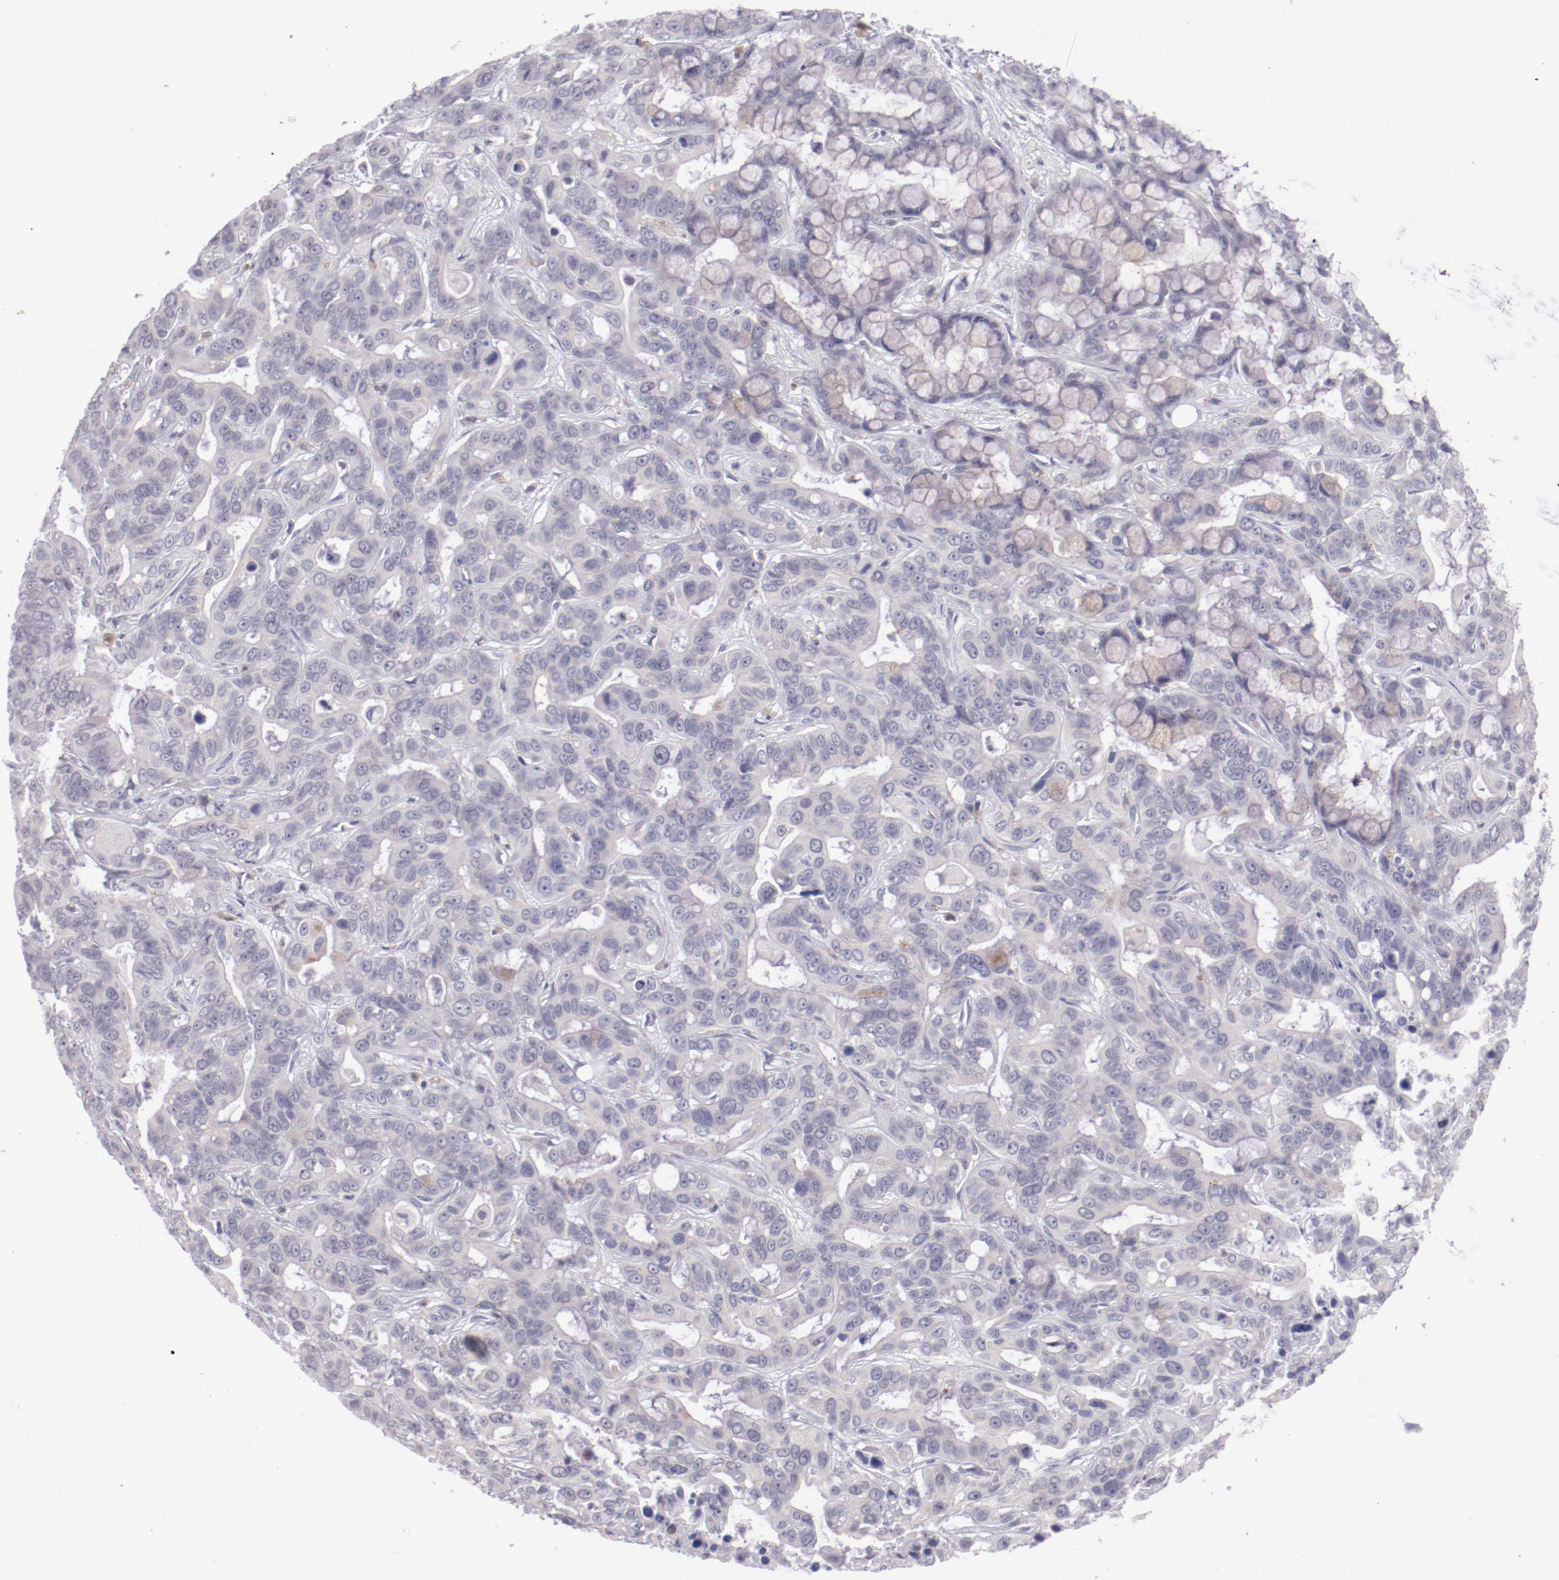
{"staining": {"intensity": "negative", "quantity": "none", "location": "none"}, "tissue": "liver cancer", "cell_type": "Tumor cells", "image_type": "cancer", "snomed": [{"axis": "morphology", "description": "Cholangiocarcinoma"}, {"axis": "topography", "description": "Liver"}], "caption": "Human liver cancer (cholangiocarcinoma) stained for a protein using immunohistochemistry exhibits no staining in tumor cells.", "gene": "TRAF3", "patient": {"sex": "female", "age": 65}}